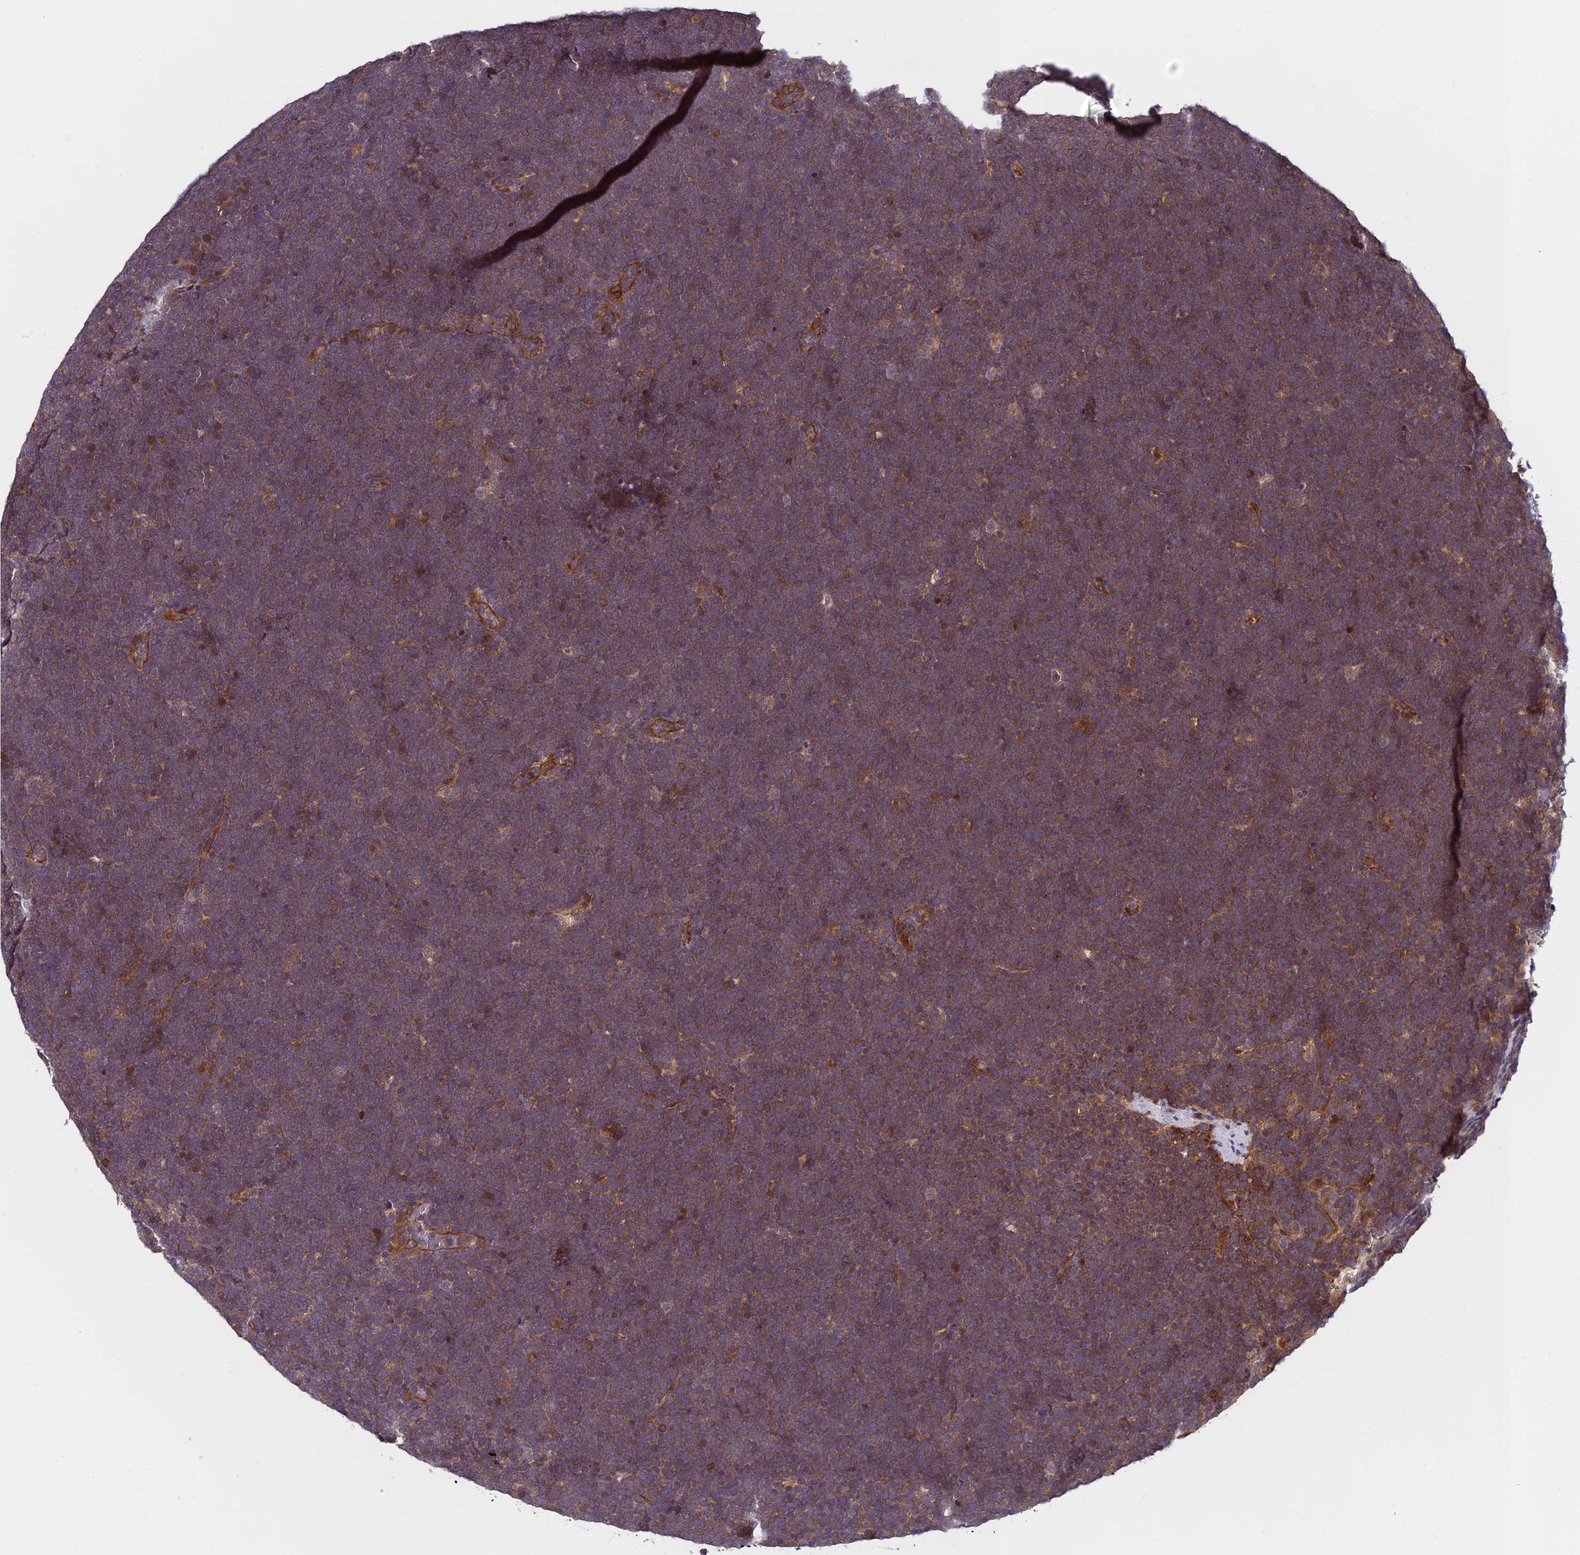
{"staining": {"intensity": "weak", "quantity": "<25%", "location": "cytoplasmic/membranous"}, "tissue": "lymphoma", "cell_type": "Tumor cells", "image_type": "cancer", "snomed": [{"axis": "morphology", "description": "Malignant lymphoma, non-Hodgkin's type, High grade"}, {"axis": "topography", "description": "Lymph node"}], "caption": "High magnification brightfield microscopy of lymphoma stained with DAB (brown) and counterstained with hematoxylin (blue): tumor cells show no significant expression.", "gene": "PIKFYVE", "patient": {"sex": "male", "age": 13}}